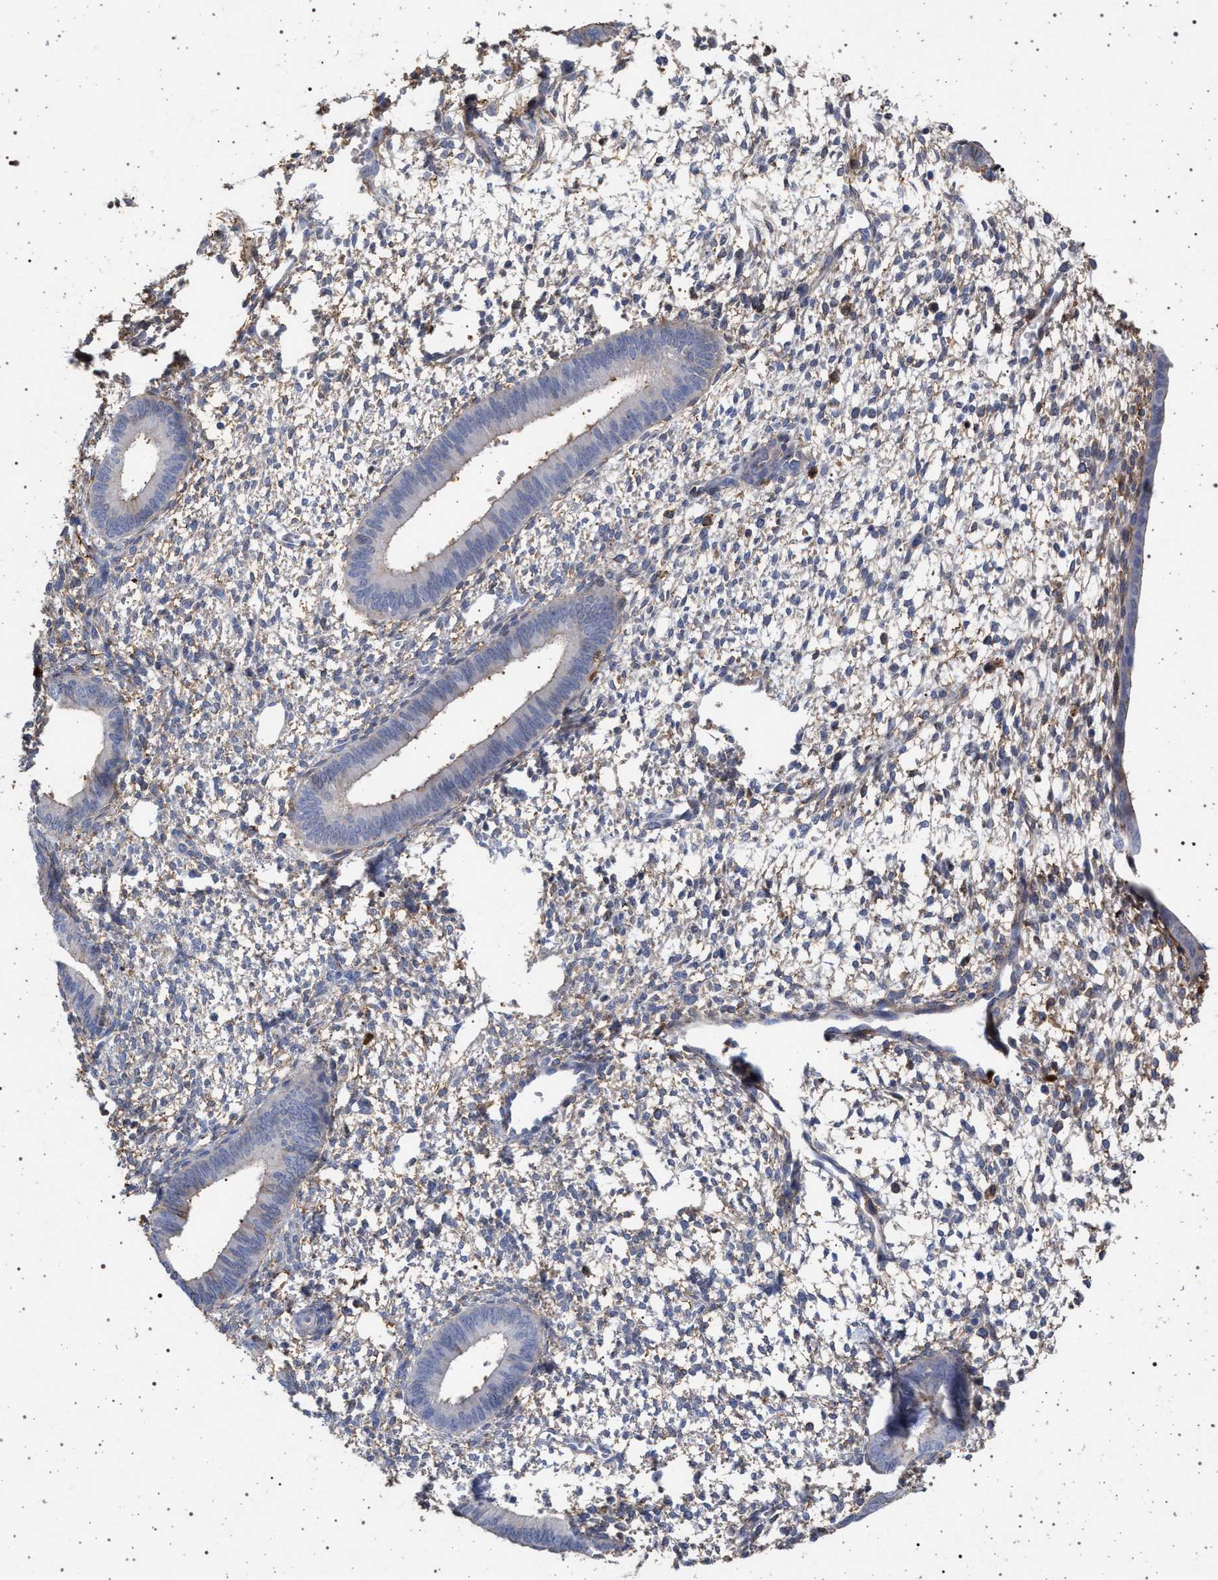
{"staining": {"intensity": "weak", "quantity": "<25%", "location": "cytoplasmic/membranous"}, "tissue": "endometrium", "cell_type": "Cells in endometrial stroma", "image_type": "normal", "snomed": [{"axis": "morphology", "description": "Normal tissue, NOS"}, {"axis": "topography", "description": "Endometrium"}], "caption": "Benign endometrium was stained to show a protein in brown. There is no significant positivity in cells in endometrial stroma. Nuclei are stained in blue.", "gene": "PLG", "patient": {"sex": "female", "age": 46}}